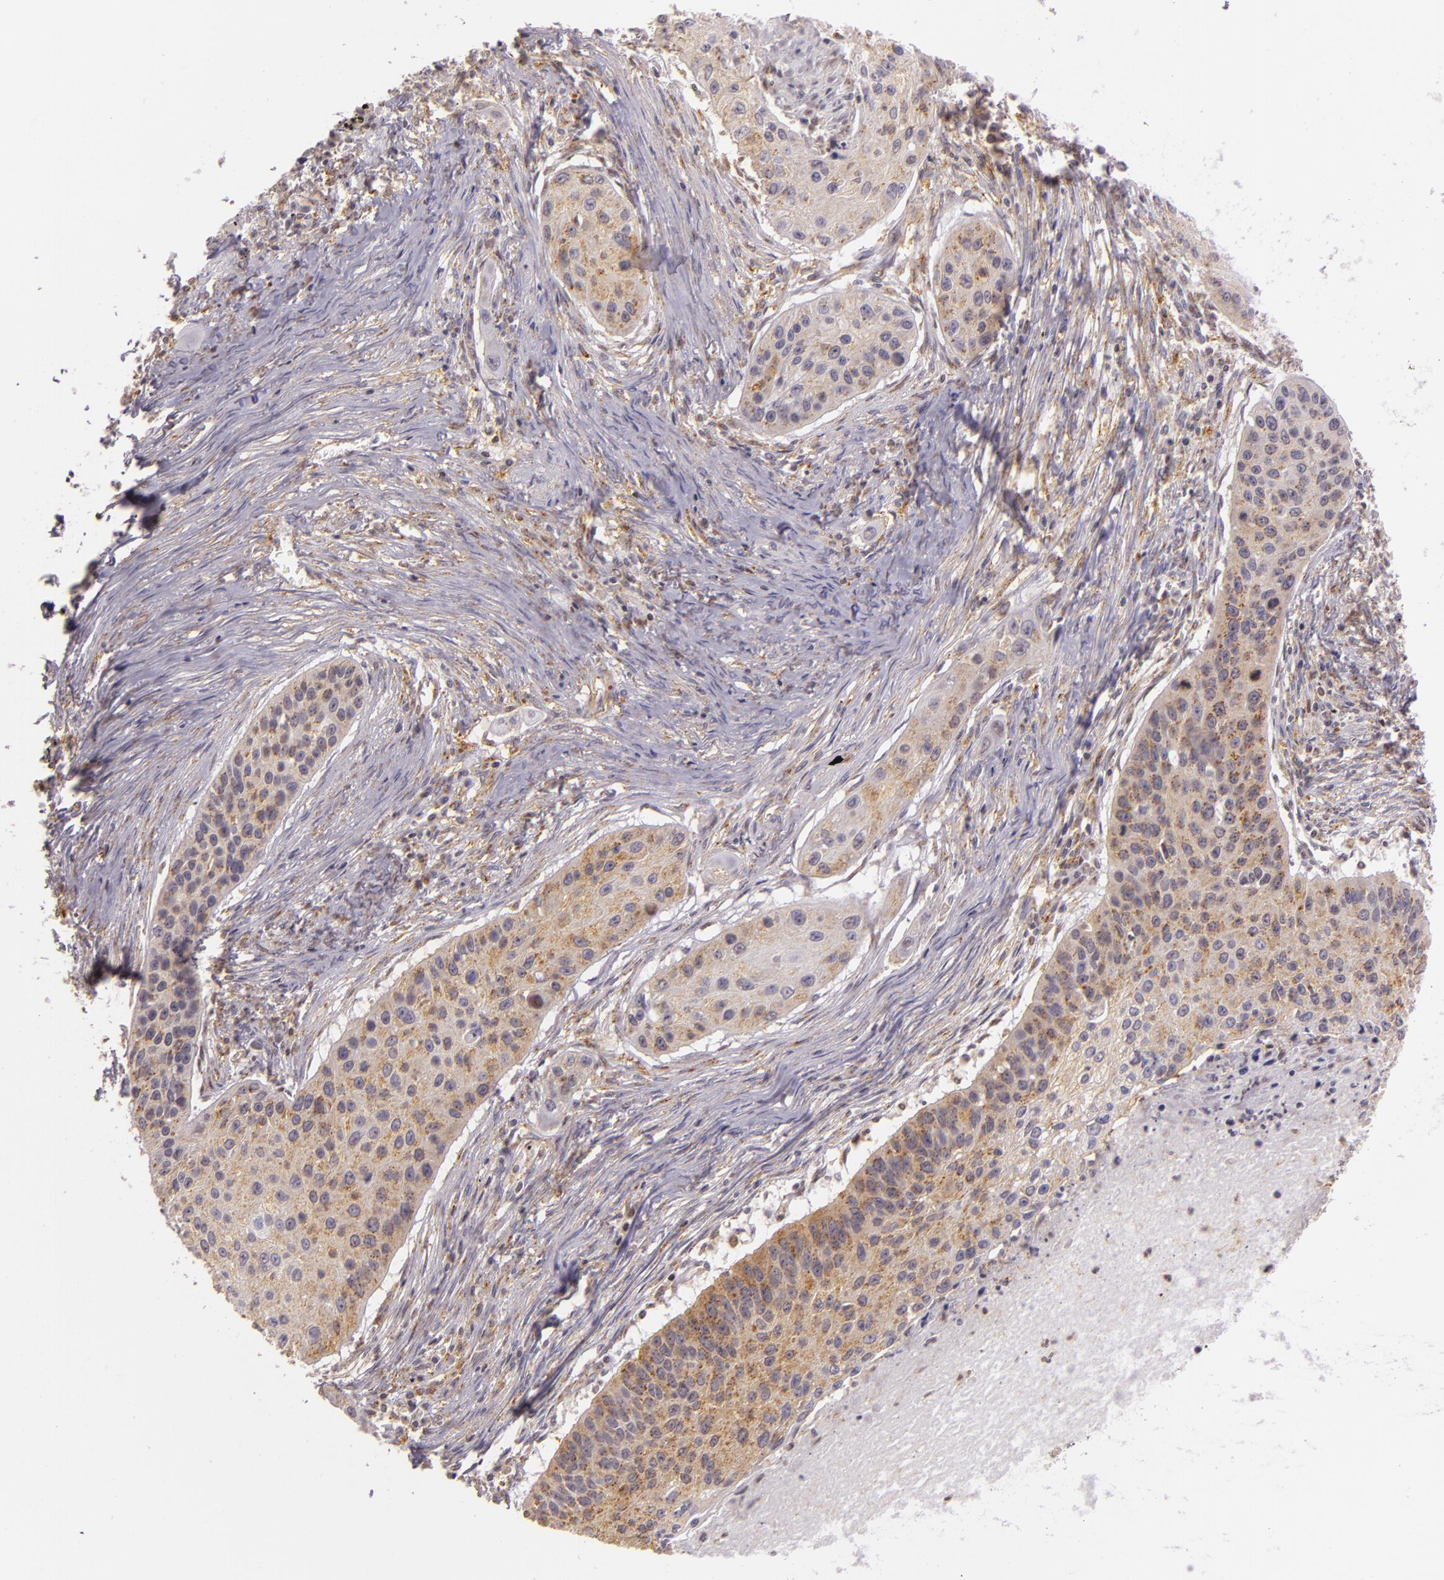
{"staining": {"intensity": "moderate", "quantity": "25%-75%", "location": "cytoplasmic/membranous"}, "tissue": "lung cancer", "cell_type": "Tumor cells", "image_type": "cancer", "snomed": [{"axis": "morphology", "description": "Squamous cell carcinoma, NOS"}, {"axis": "topography", "description": "Lung"}], "caption": "Immunohistochemical staining of human lung cancer shows medium levels of moderate cytoplasmic/membranous positivity in approximately 25%-75% of tumor cells.", "gene": "IMPDH1", "patient": {"sex": "male", "age": 71}}